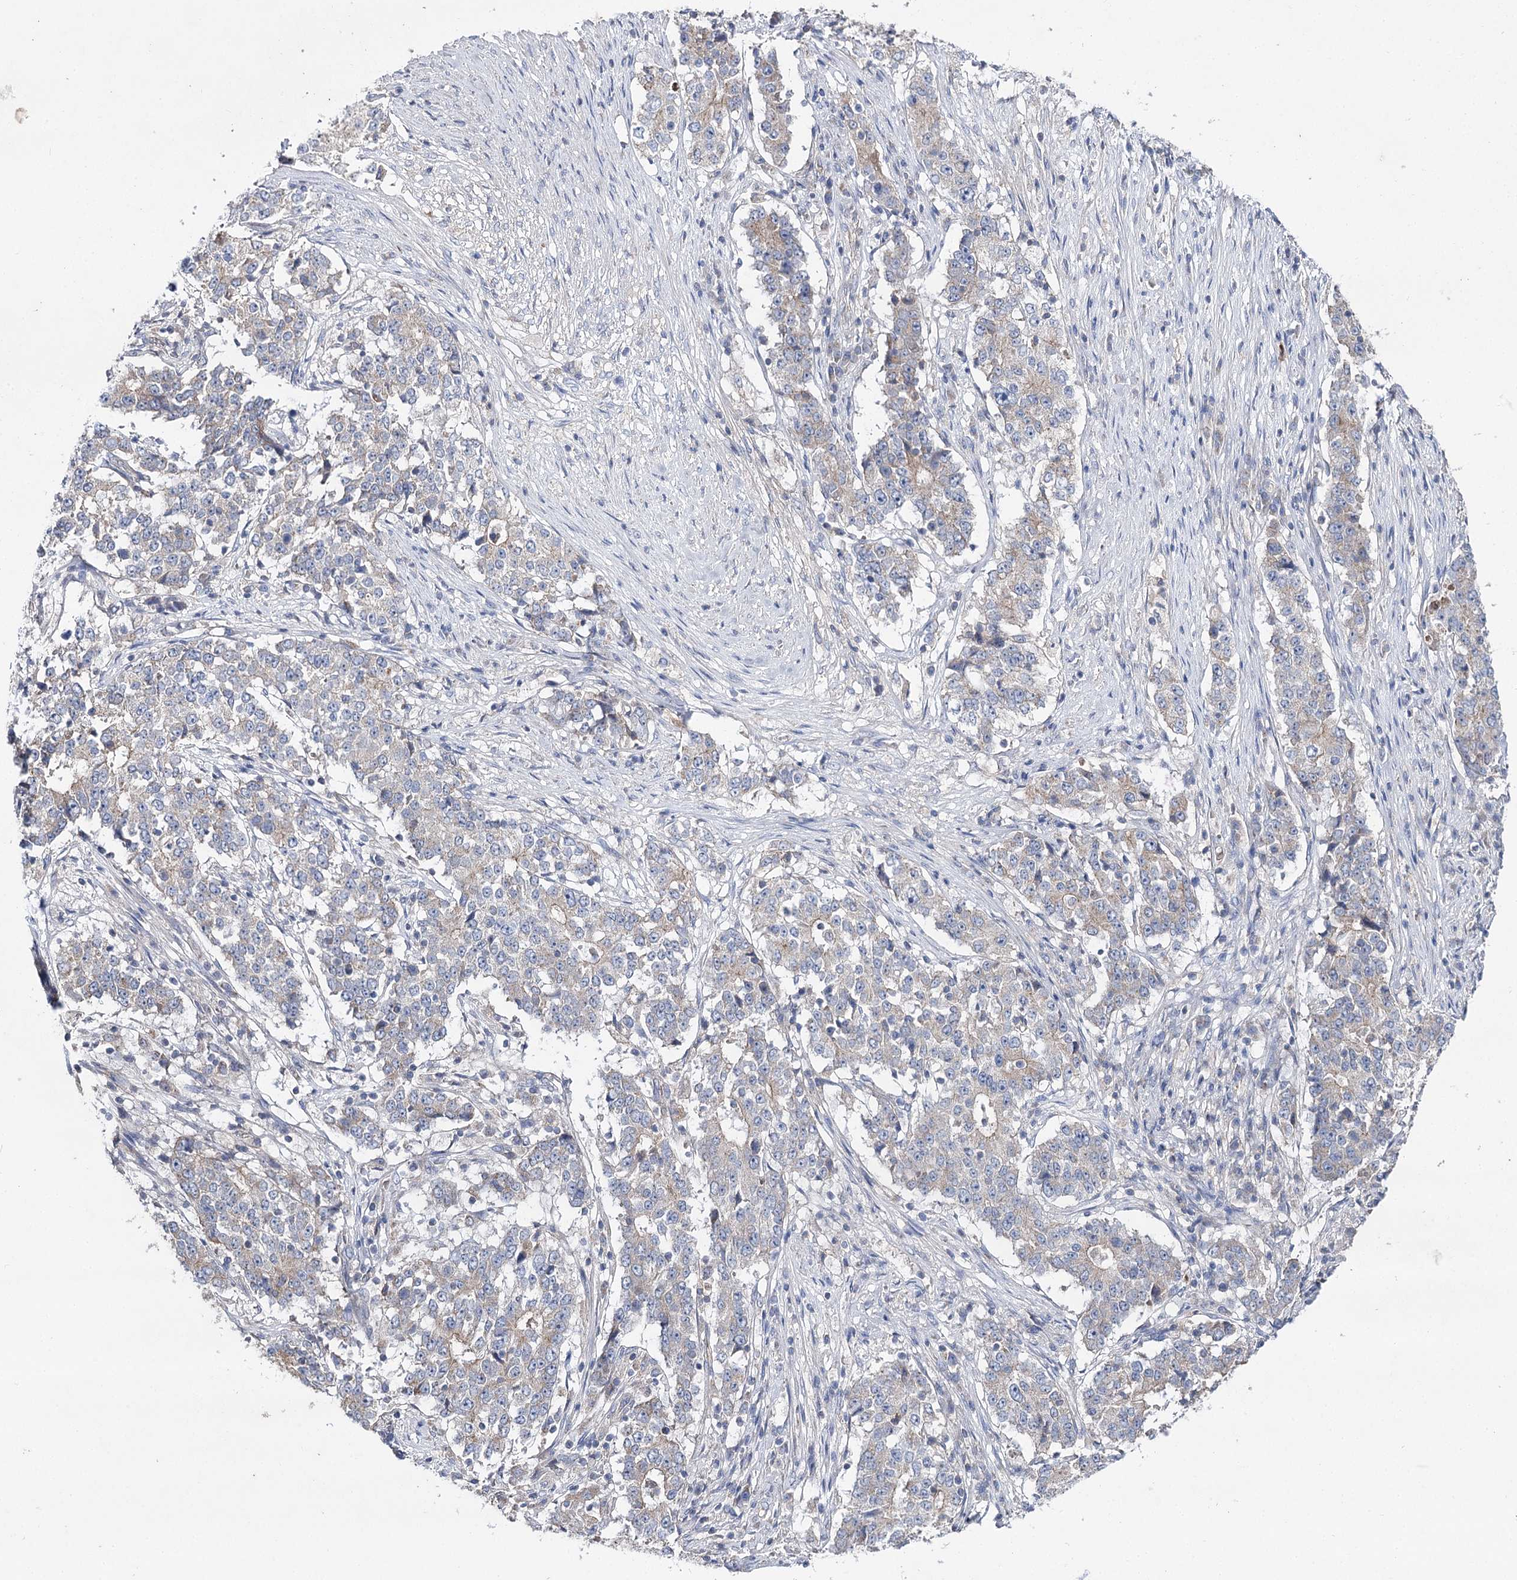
{"staining": {"intensity": "weak", "quantity": "<25%", "location": "cytoplasmic/membranous"}, "tissue": "stomach cancer", "cell_type": "Tumor cells", "image_type": "cancer", "snomed": [{"axis": "morphology", "description": "Adenocarcinoma, NOS"}, {"axis": "topography", "description": "Stomach"}], "caption": "Immunohistochemical staining of human stomach adenocarcinoma exhibits no significant staining in tumor cells. The staining is performed using DAB (3,3'-diaminobenzidine) brown chromogen with nuclei counter-stained in using hematoxylin.", "gene": "AURKC", "patient": {"sex": "male", "age": 59}}